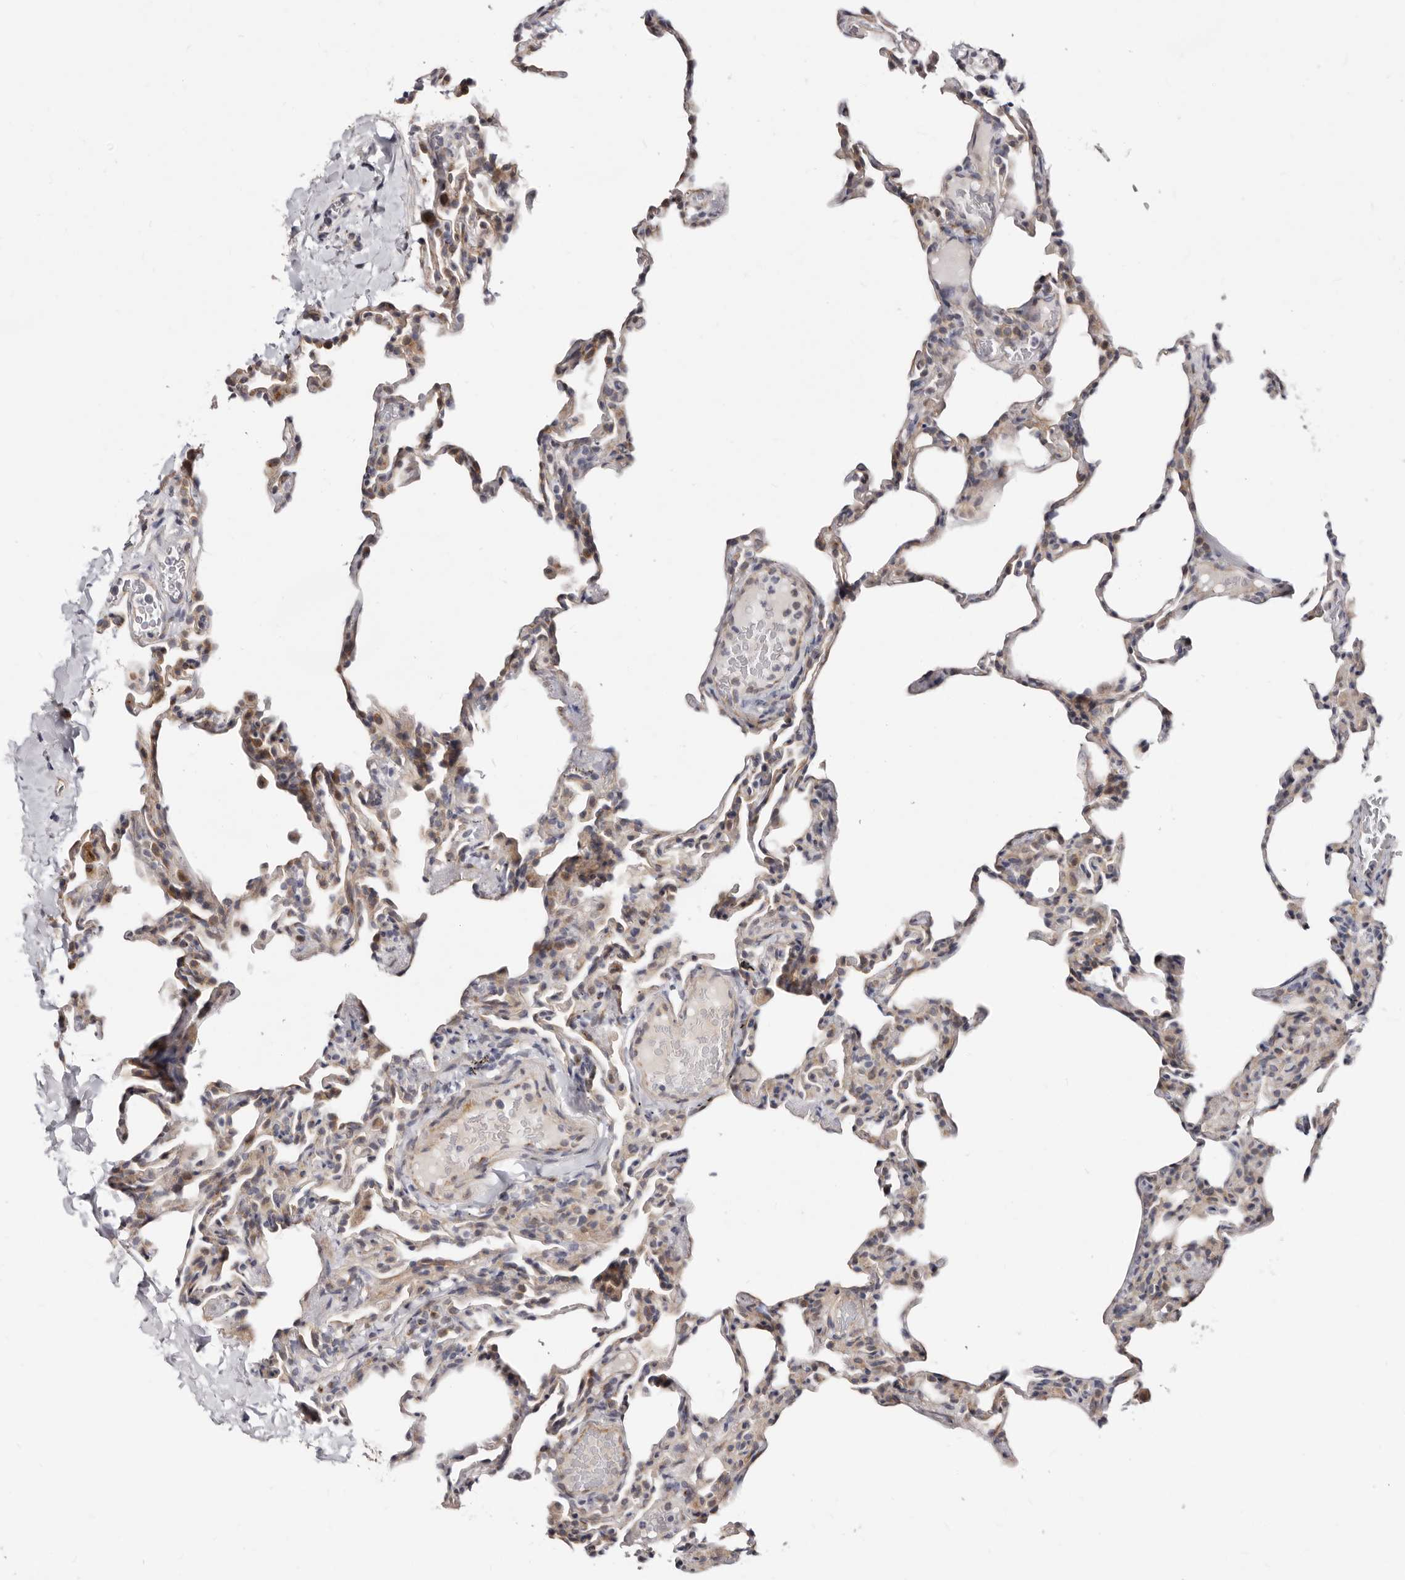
{"staining": {"intensity": "weak", "quantity": "25%-75%", "location": "cytoplasmic/membranous"}, "tissue": "lung", "cell_type": "Alveolar cells", "image_type": "normal", "snomed": [{"axis": "morphology", "description": "Normal tissue, NOS"}, {"axis": "topography", "description": "Lung"}], "caption": "This image shows immunohistochemistry (IHC) staining of normal human lung, with low weak cytoplasmic/membranous expression in about 25%-75% of alveolar cells.", "gene": "KLHL4", "patient": {"sex": "male", "age": 20}}